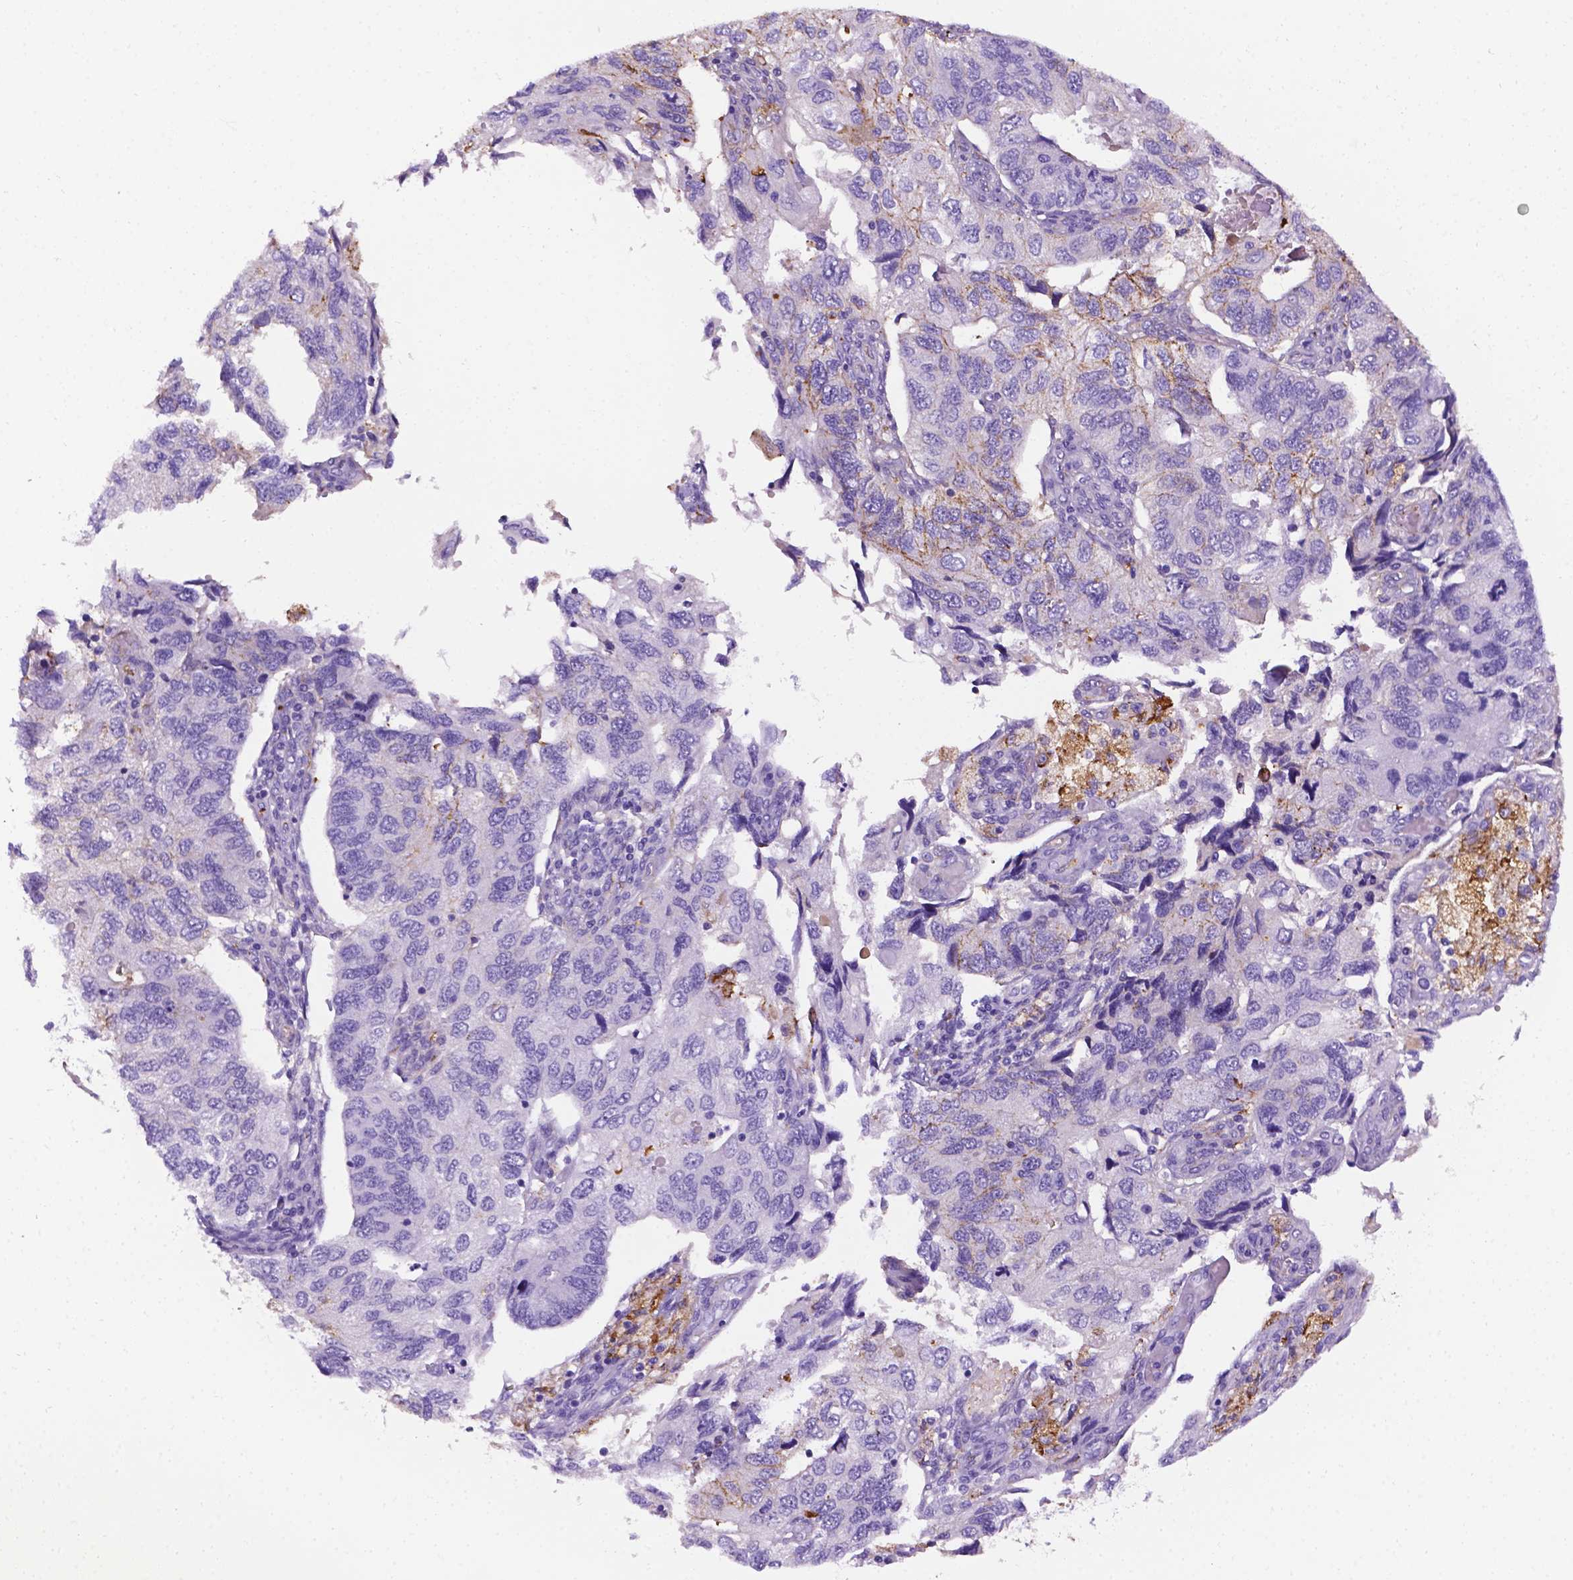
{"staining": {"intensity": "moderate", "quantity": "<25%", "location": "cytoplasmic/membranous"}, "tissue": "endometrial cancer", "cell_type": "Tumor cells", "image_type": "cancer", "snomed": [{"axis": "morphology", "description": "Carcinoma, NOS"}, {"axis": "topography", "description": "Uterus"}], "caption": "High-power microscopy captured an immunohistochemistry (IHC) micrograph of endometrial cancer (carcinoma), revealing moderate cytoplasmic/membranous staining in approximately <25% of tumor cells.", "gene": "APOE", "patient": {"sex": "female", "age": 76}}